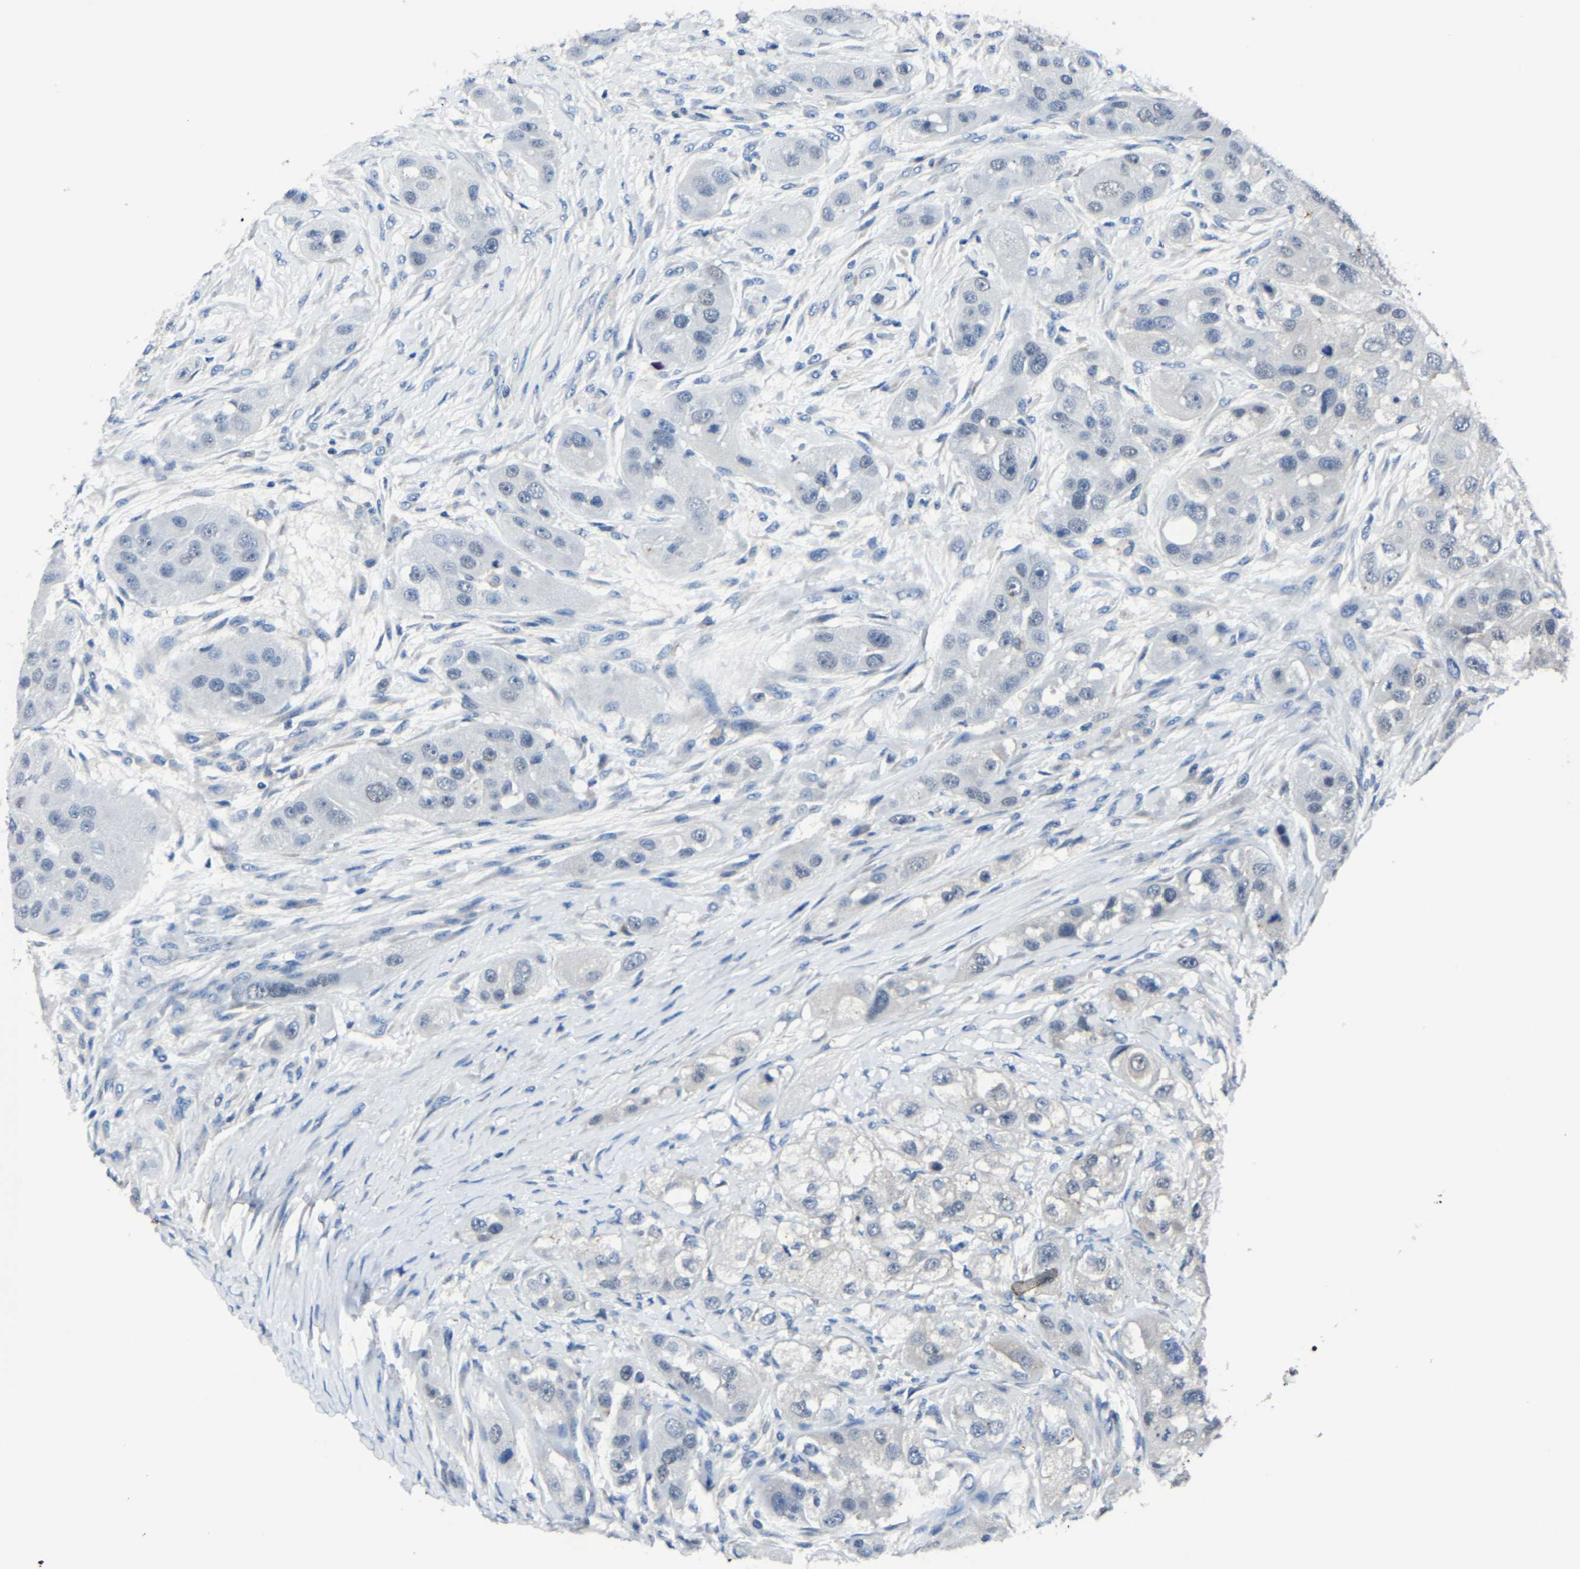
{"staining": {"intensity": "negative", "quantity": "none", "location": "none"}, "tissue": "head and neck cancer", "cell_type": "Tumor cells", "image_type": "cancer", "snomed": [{"axis": "morphology", "description": "Normal tissue, NOS"}, {"axis": "morphology", "description": "Squamous cell carcinoma, NOS"}, {"axis": "topography", "description": "Skeletal muscle"}, {"axis": "topography", "description": "Head-Neck"}], "caption": "Micrograph shows no significant protein positivity in tumor cells of head and neck squamous cell carcinoma.", "gene": "STRBP", "patient": {"sex": "male", "age": 51}}